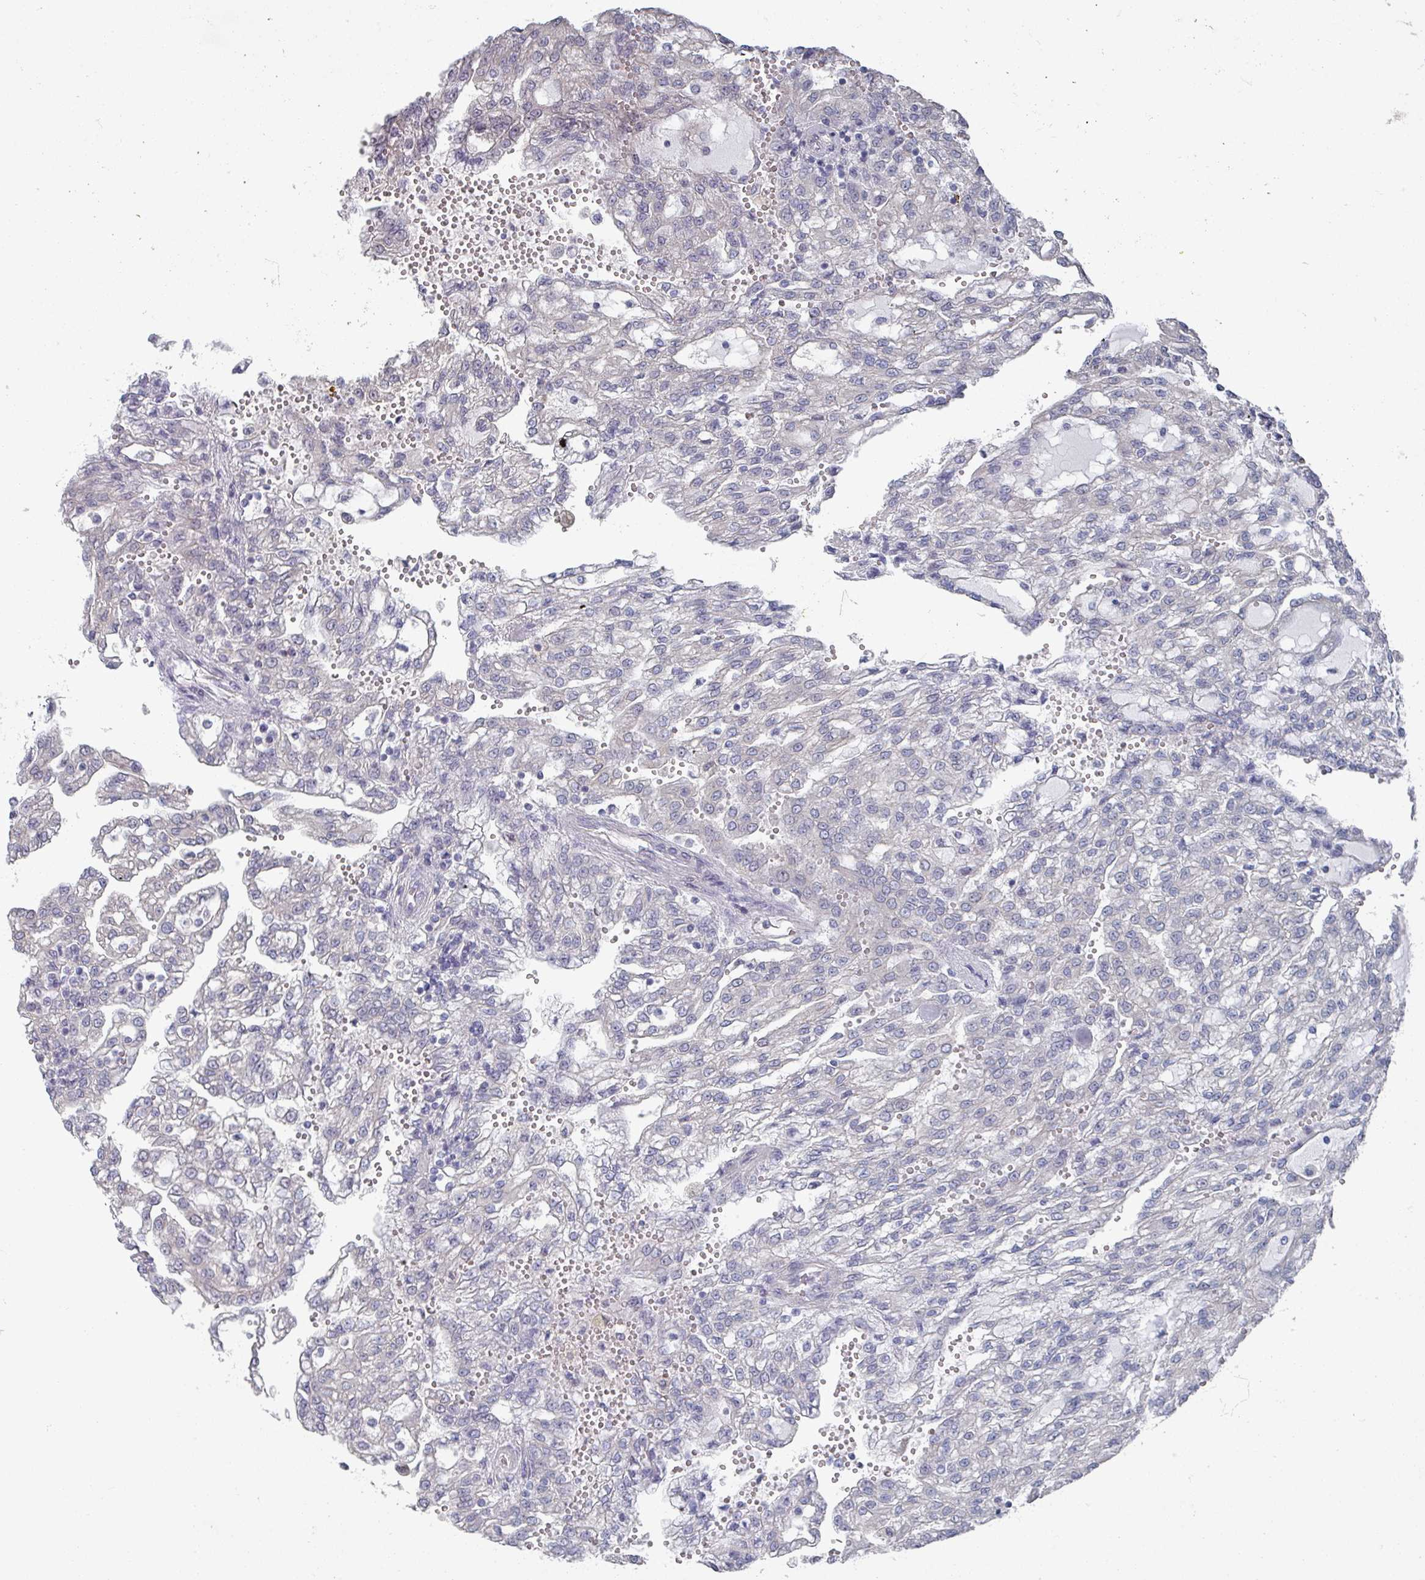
{"staining": {"intensity": "negative", "quantity": "none", "location": "none"}, "tissue": "renal cancer", "cell_type": "Tumor cells", "image_type": "cancer", "snomed": [{"axis": "morphology", "description": "Adenocarcinoma, NOS"}, {"axis": "topography", "description": "Kidney"}], "caption": "Protein analysis of renal adenocarcinoma demonstrates no significant staining in tumor cells. (DAB (3,3'-diaminobenzidine) IHC, high magnification).", "gene": "EFL1", "patient": {"sex": "male", "age": 63}}